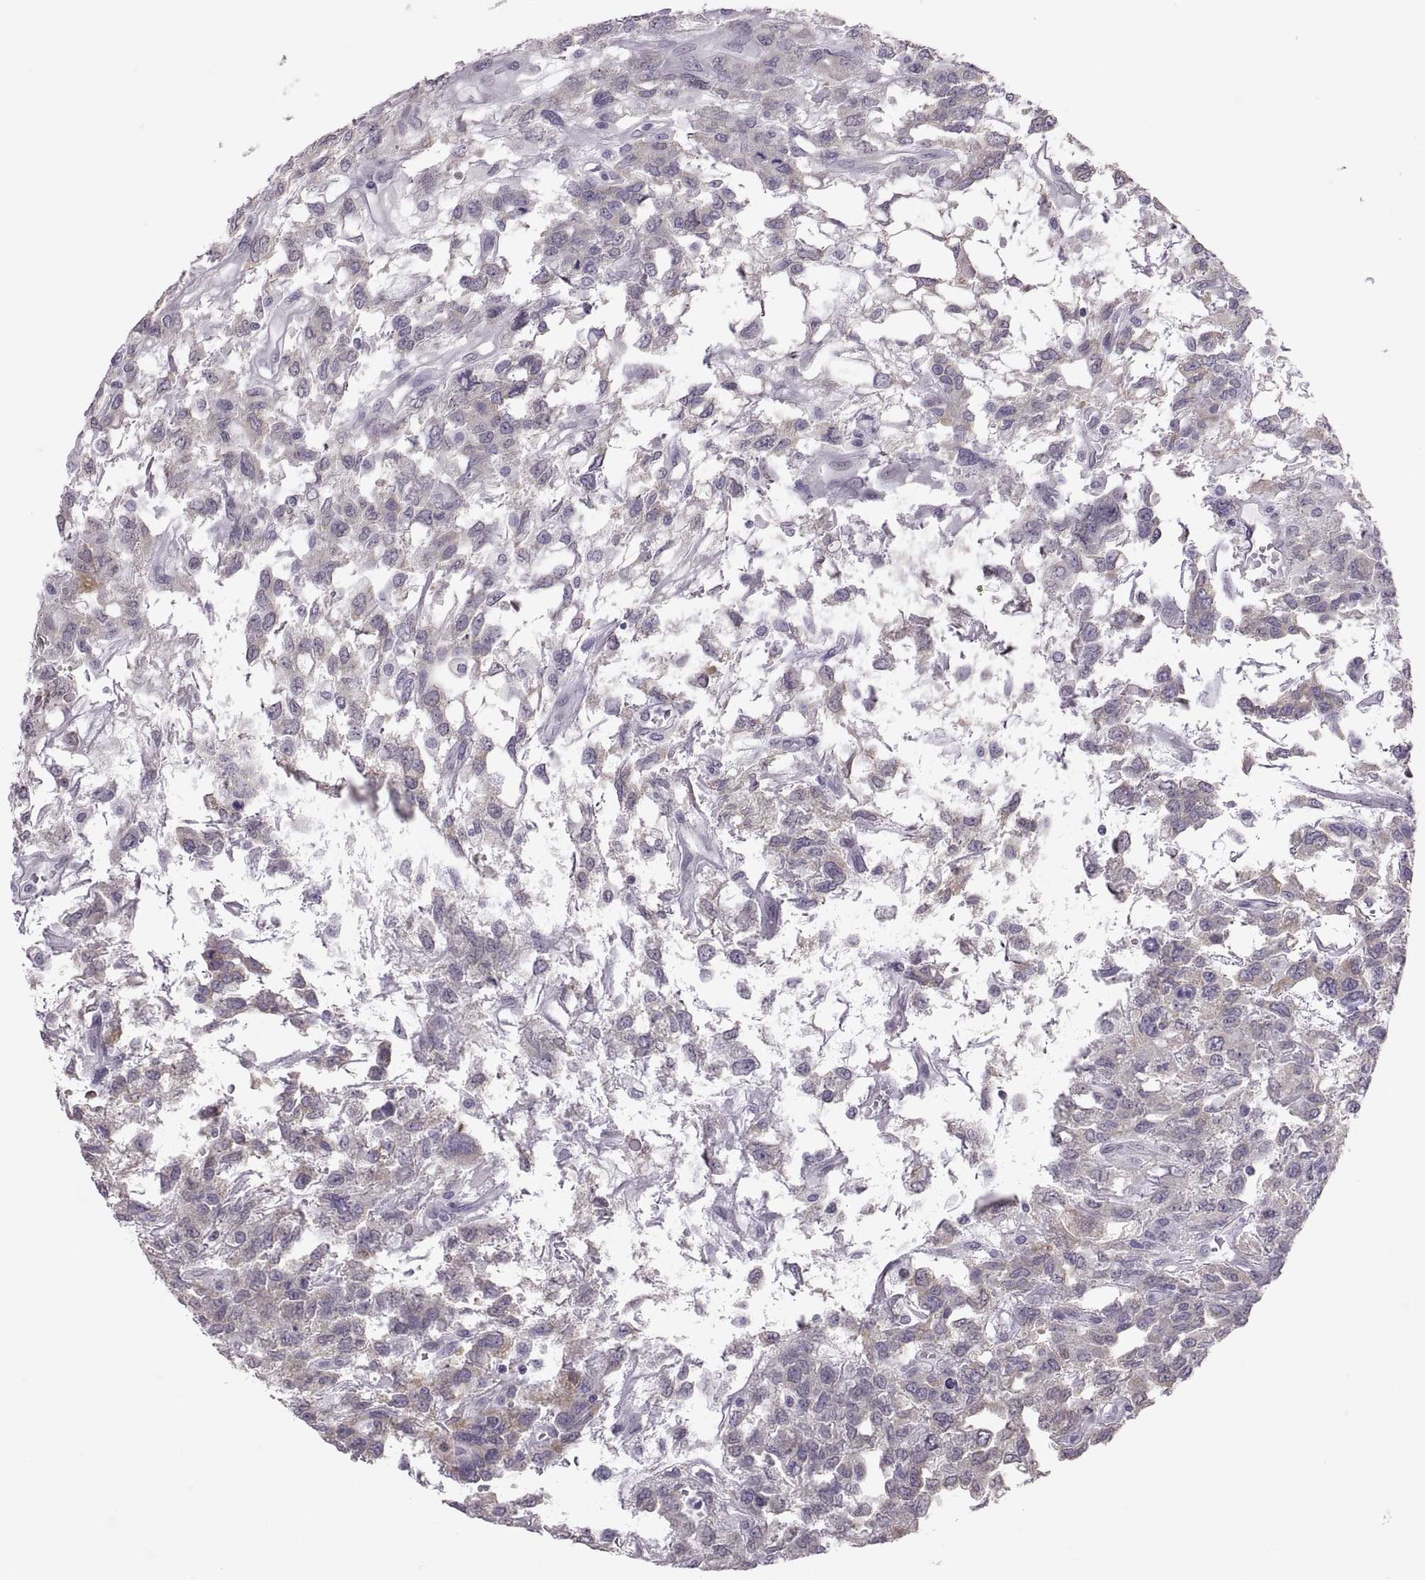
{"staining": {"intensity": "weak", "quantity": "25%-75%", "location": "cytoplasmic/membranous"}, "tissue": "testis cancer", "cell_type": "Tumor cells", "image_type": "cancer", "snomed": [{"axis": "morphology", "description": "Seminoma, NOS"}, {"axis": "topography", "description": "Testis"}], "caption": "There is low levels of weak cytoplasmic/membranous expression in tumor cells of testis seminoma, as demonstrated by immunohistochemical staining (brown color).", "gene": "KRT77", "patient": {"sex": "male", "age": 52}}